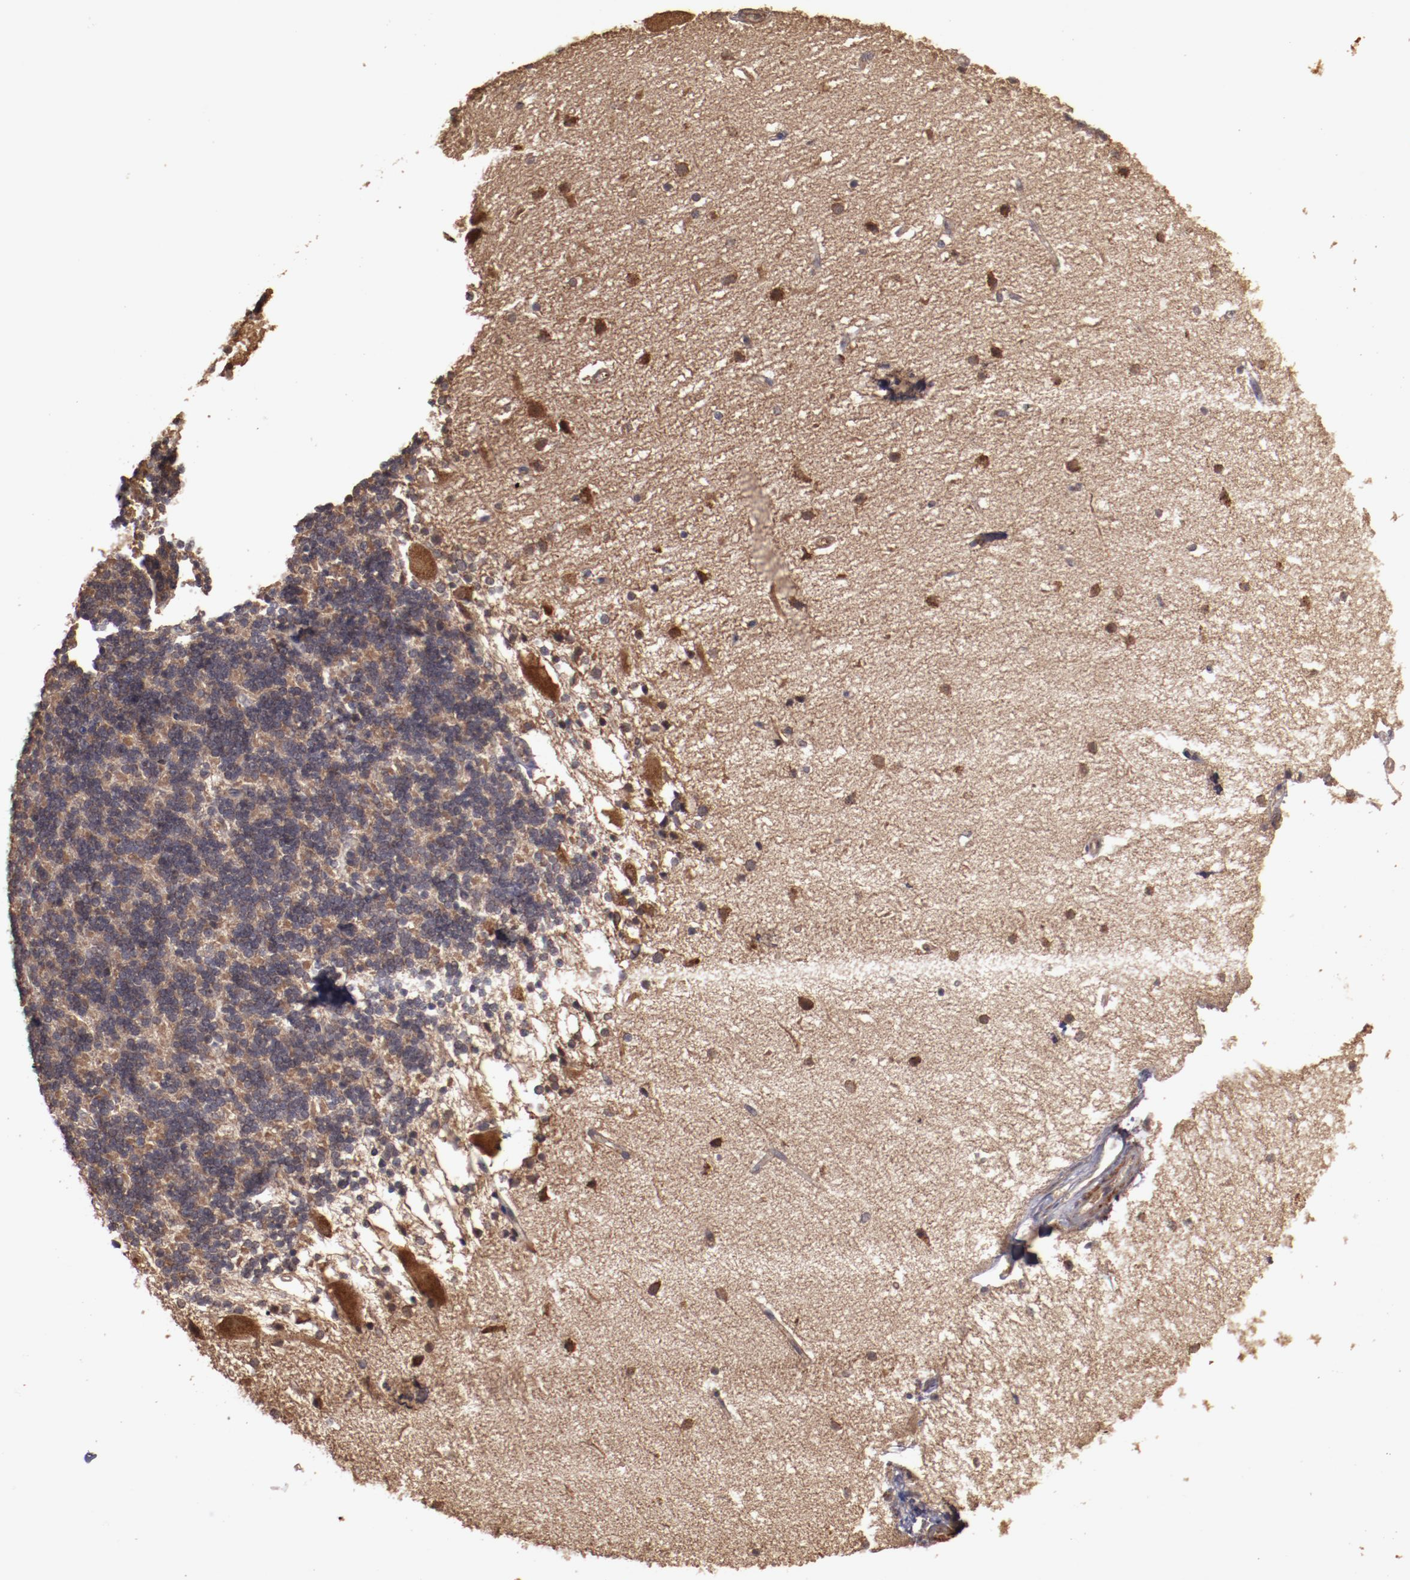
{"staining": {"intensity": "moderate", "quantity": ">75%", "location": "cytoplasmic/membranous"}, "tissue": "cerebellum", "cell_type": "Cells in granular layer", "image_type": "normal", "snomed": [{"axis": "morphology", "description": "Normal tissue, NOS"}, {"axis": "topography", "description": "Cerebellum"}], "caption": "Immunohistochemistry (IHC) histopathology image of normal human cerebellum stained for a protein (brown), which reveals medium levels of moderate cytoplasmic/membranous staining in approximately >75% of cells in granular layer.", "gene": "TXNDC16", "patient": {"sex": "female", "age": 54}}